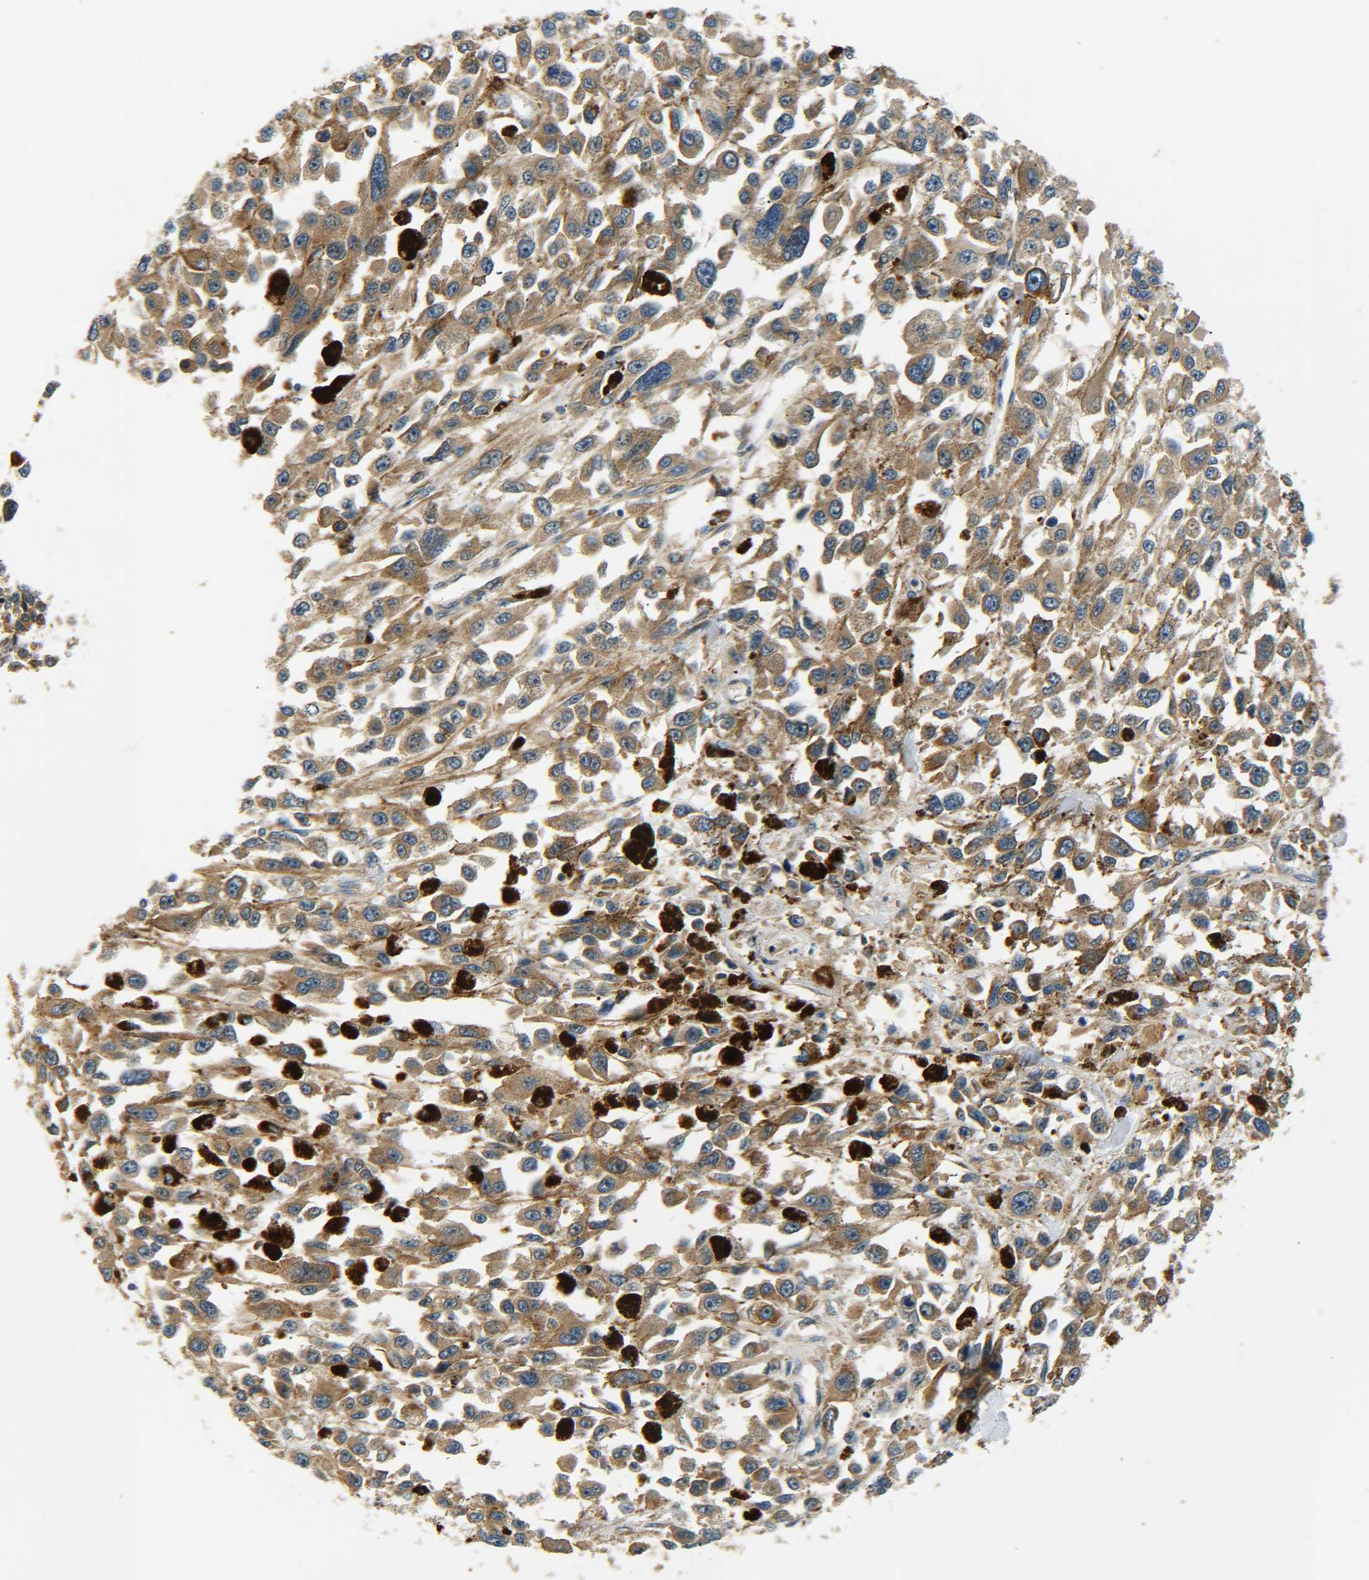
{"staining": {"intensity": "moderate", "quantity": ">75%", "location": "cytoplasmic/membranous"}, "tissue": "melanoma", "cell_type": "Tumor cells", "image_type": "cancer", "snomed": [{"axis": "morphology", "description": "Malignant melanoma, Metastatic site"}, {"axis": "topography", "description": "Lymph node"}], "caption": "Tumor cells exhibit medium levels of moderate cytoplasmic/membranous staining in about >75% of cells in malignant melanoma (metastatic site). The staining is performed using DAB brown chromogen to label protein expression. The nuclei are counter-stained blue using hematoxylin.", "gene": "LRCH3", "patient": {"sex": "male", "age": 59}}